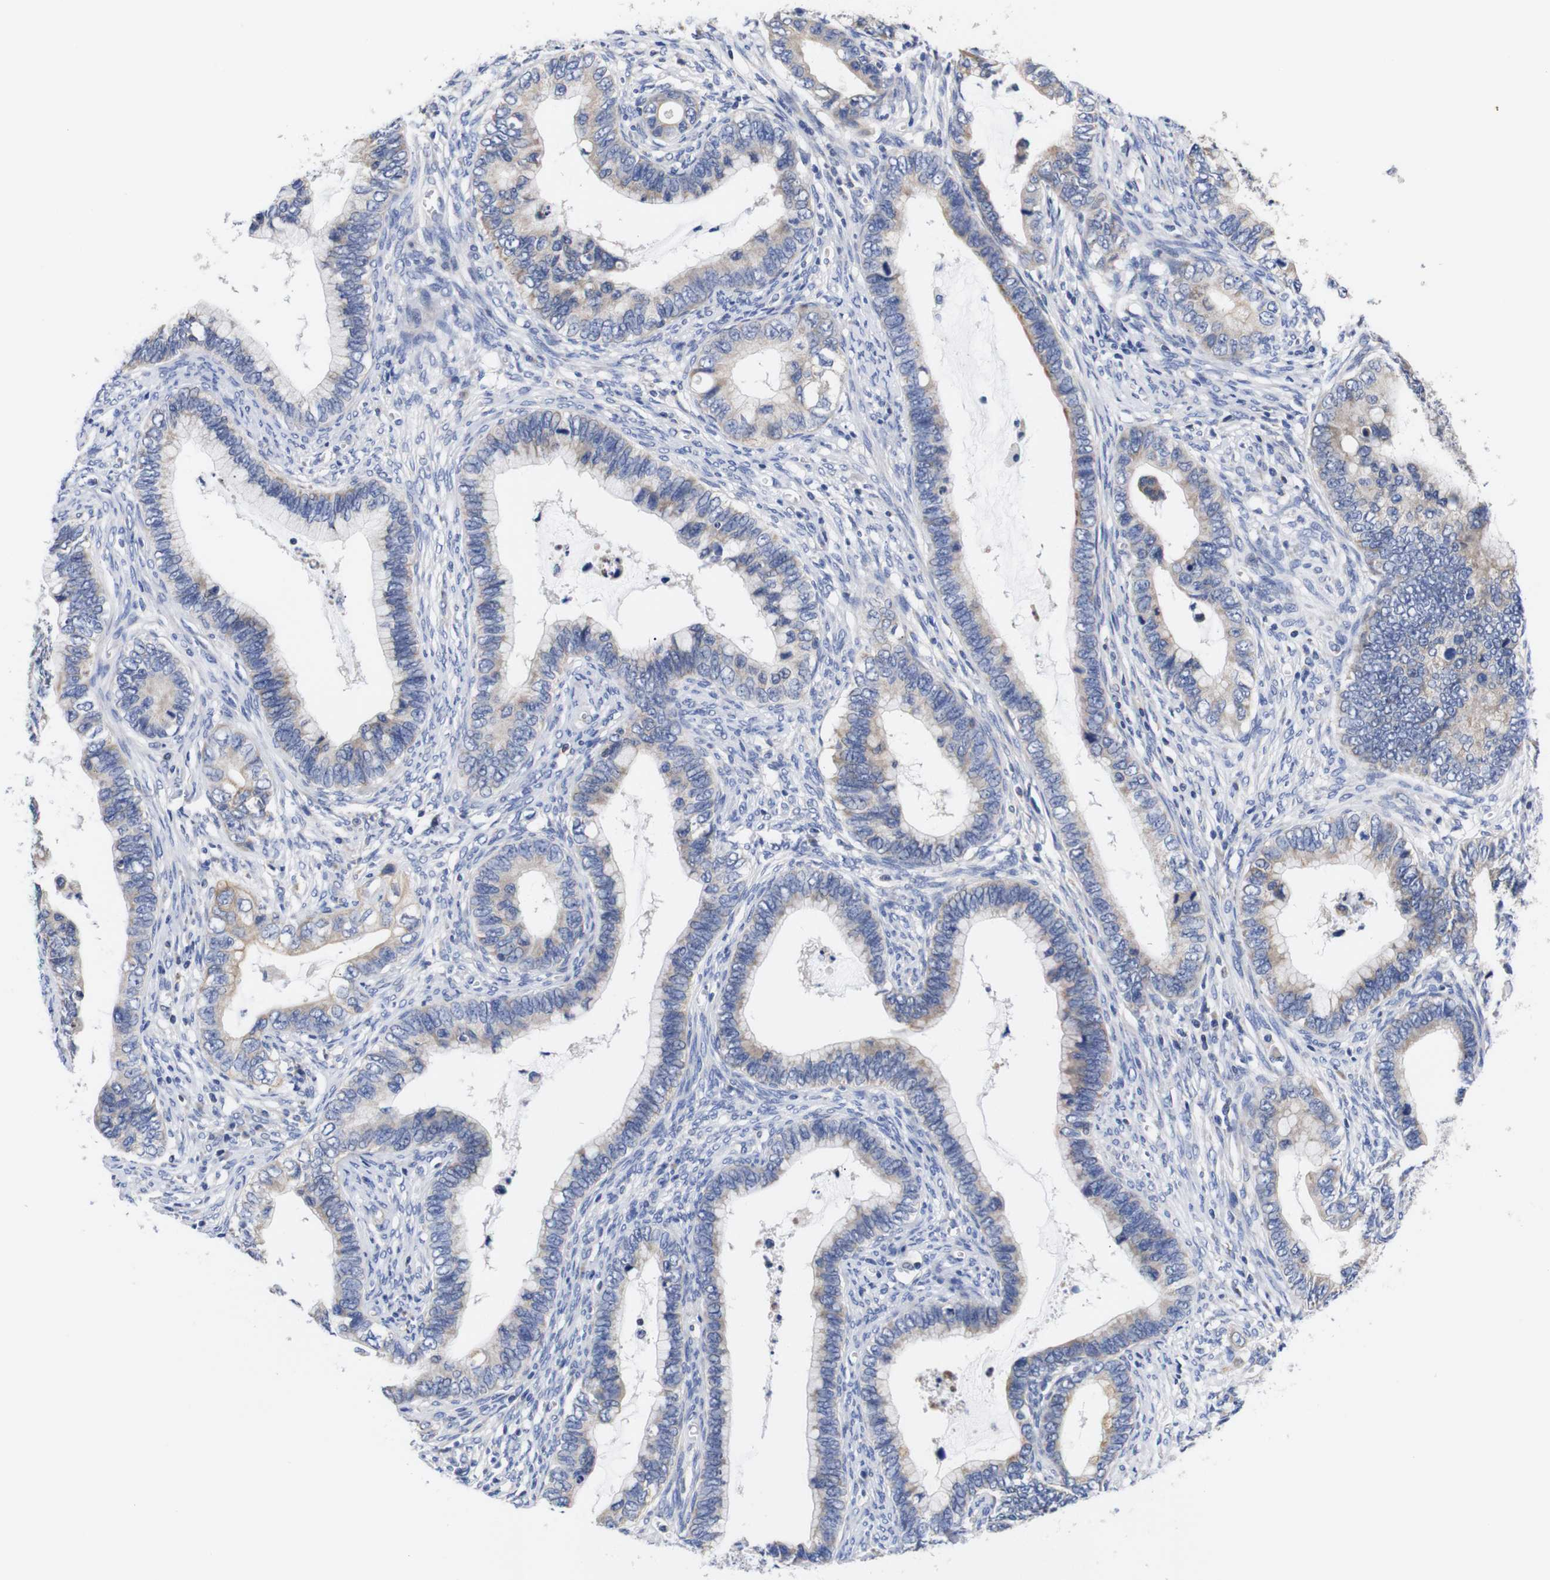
{"staining": {"intensity": "weak", "quantity": "25%-75%", "location": "cytoplasmic/membranous"}, "tissue": "cervical cancer", "cell_type": "Tumor cells", "image_type": "cancer", "snomed": [{"axis": "morphology", "description": "Adenocarcinoma, NOS"}, {"axis": "topography", "description": "Cervix"}], "caption": "A brown stain labels weak cytoplasmic/membranous expression of a protein in human cervical cancer (adenocarcinoma) tumor cells.", "gene": "OPN3", "patient": {"sex": "female", "age": 44}}